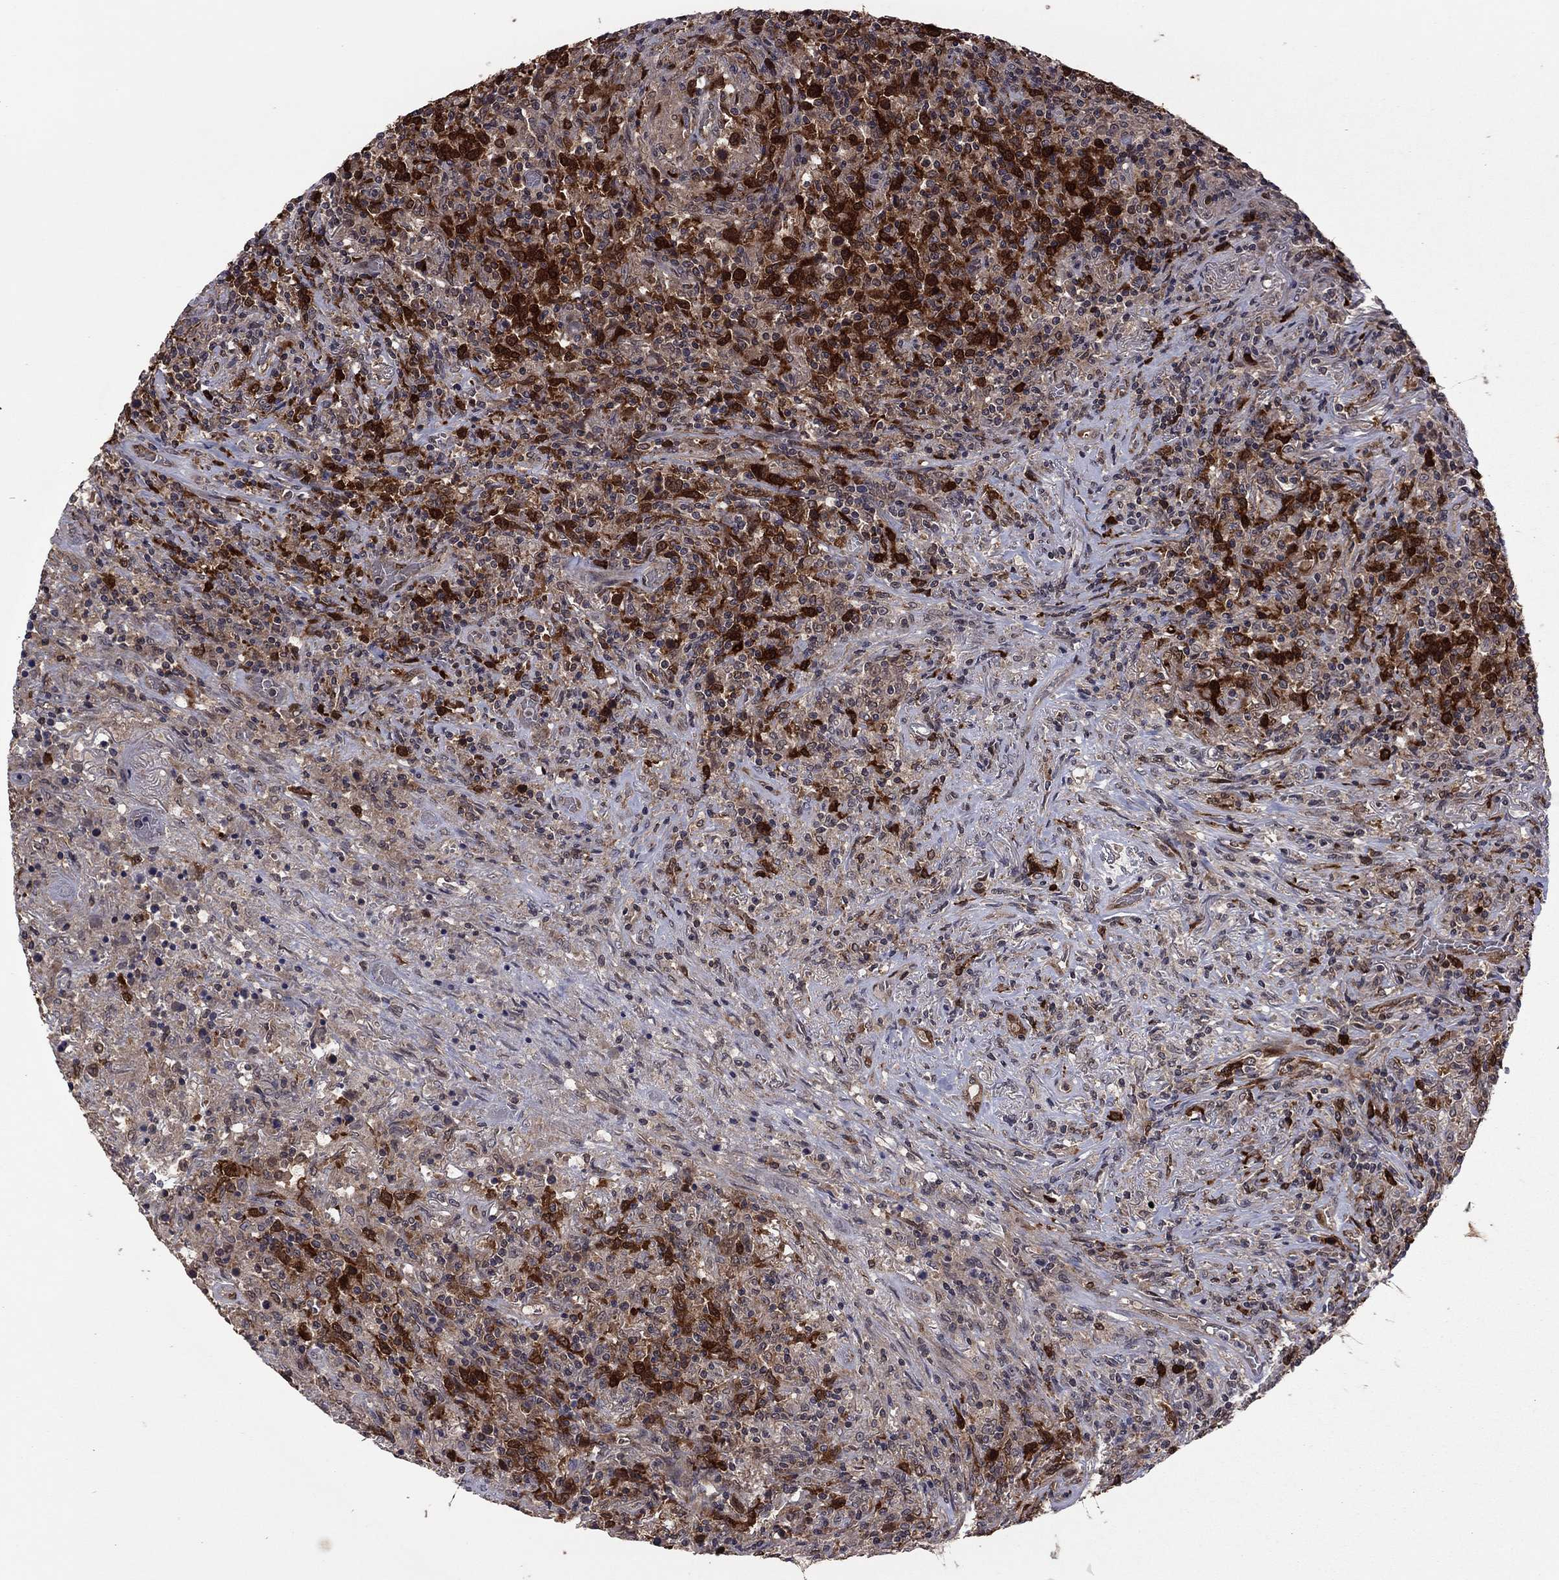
{"staining": {"intensity": "strong", "quantity": "25%-75%", "location": "cytoplasmic/membranous"}, "tissue": "lymphoma", "cell_type": "Tumor cells", "image_type": "cancer", "snomed": [{"axis": "morphology", "description": "Malignant lymphoma, non-Hodgkin's type, High grade"}, {"axis": "topography", "description": "Lung"}], "caption": "Immunohistochemical staining of malignant lymphoma, non-Hodgkin's type (high-grade) reveals high levels of strong cytoplasmic/membranous positivity in about 25%-75% of tumor cells. (Stains: DAB in brown, nuclei in blue, Microscopy: brightfield microscopy at high magnification).", "gene": "GPAA1", "patient": {"sex": "male", "age": 79}}